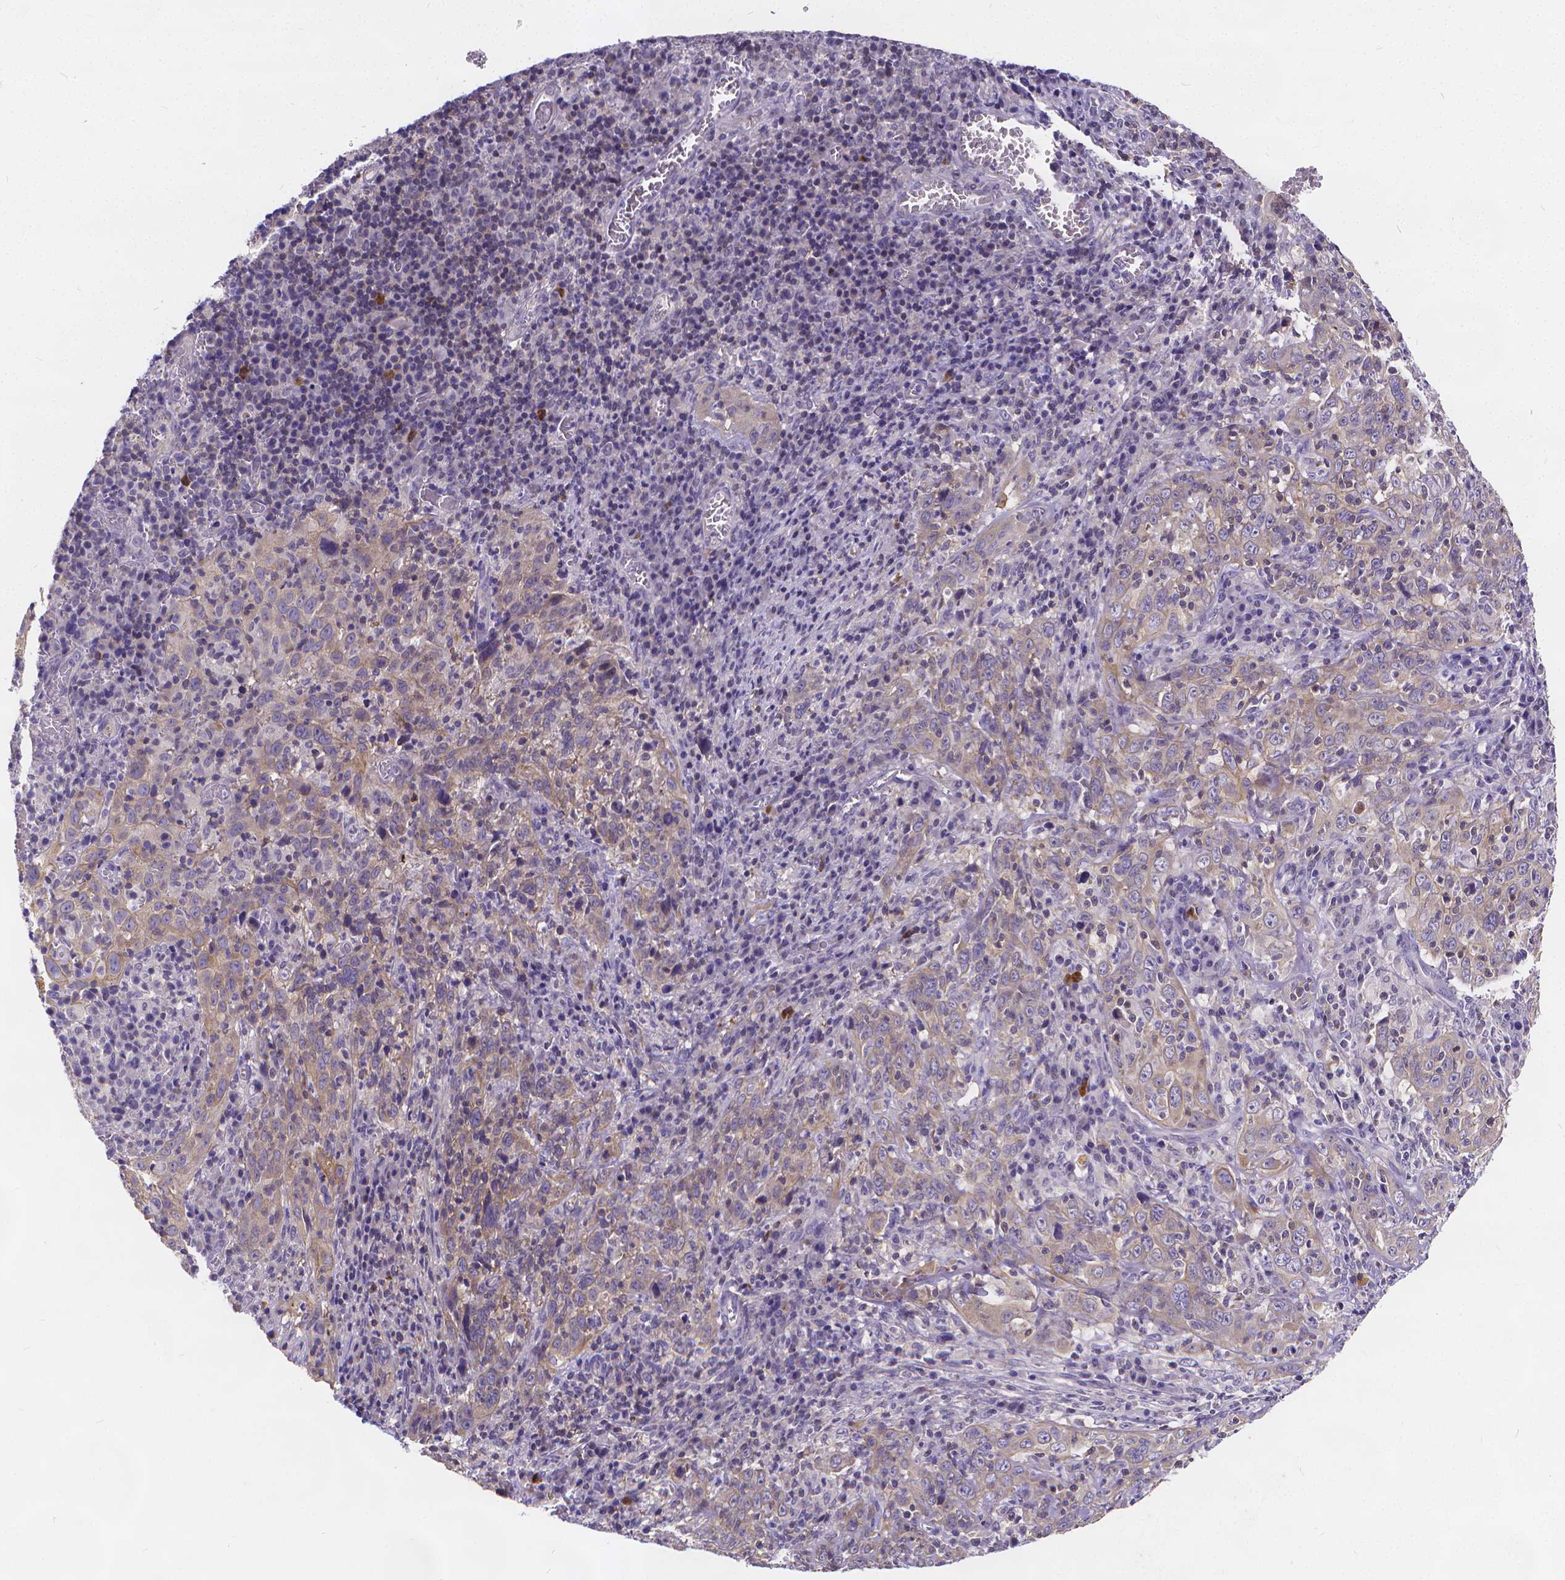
{"staining": {"intensity": "negative", "quantity": "none", "location": "none"}, "tissue": "cervical cancer", "cell_type": "Tumor cells", "image_type": "cancer", "snomed": [{"axis": "morphology", "description": "Squamous cell carcinoma, NOS"}, {"axis": "topography", "description": "Cervix"}], "caption": "Micrograph shows no significant protein positivity in tumor cells of cervical cancer.", "gene": "GLRB", "patient": {"sex": "female", "age": 46}}